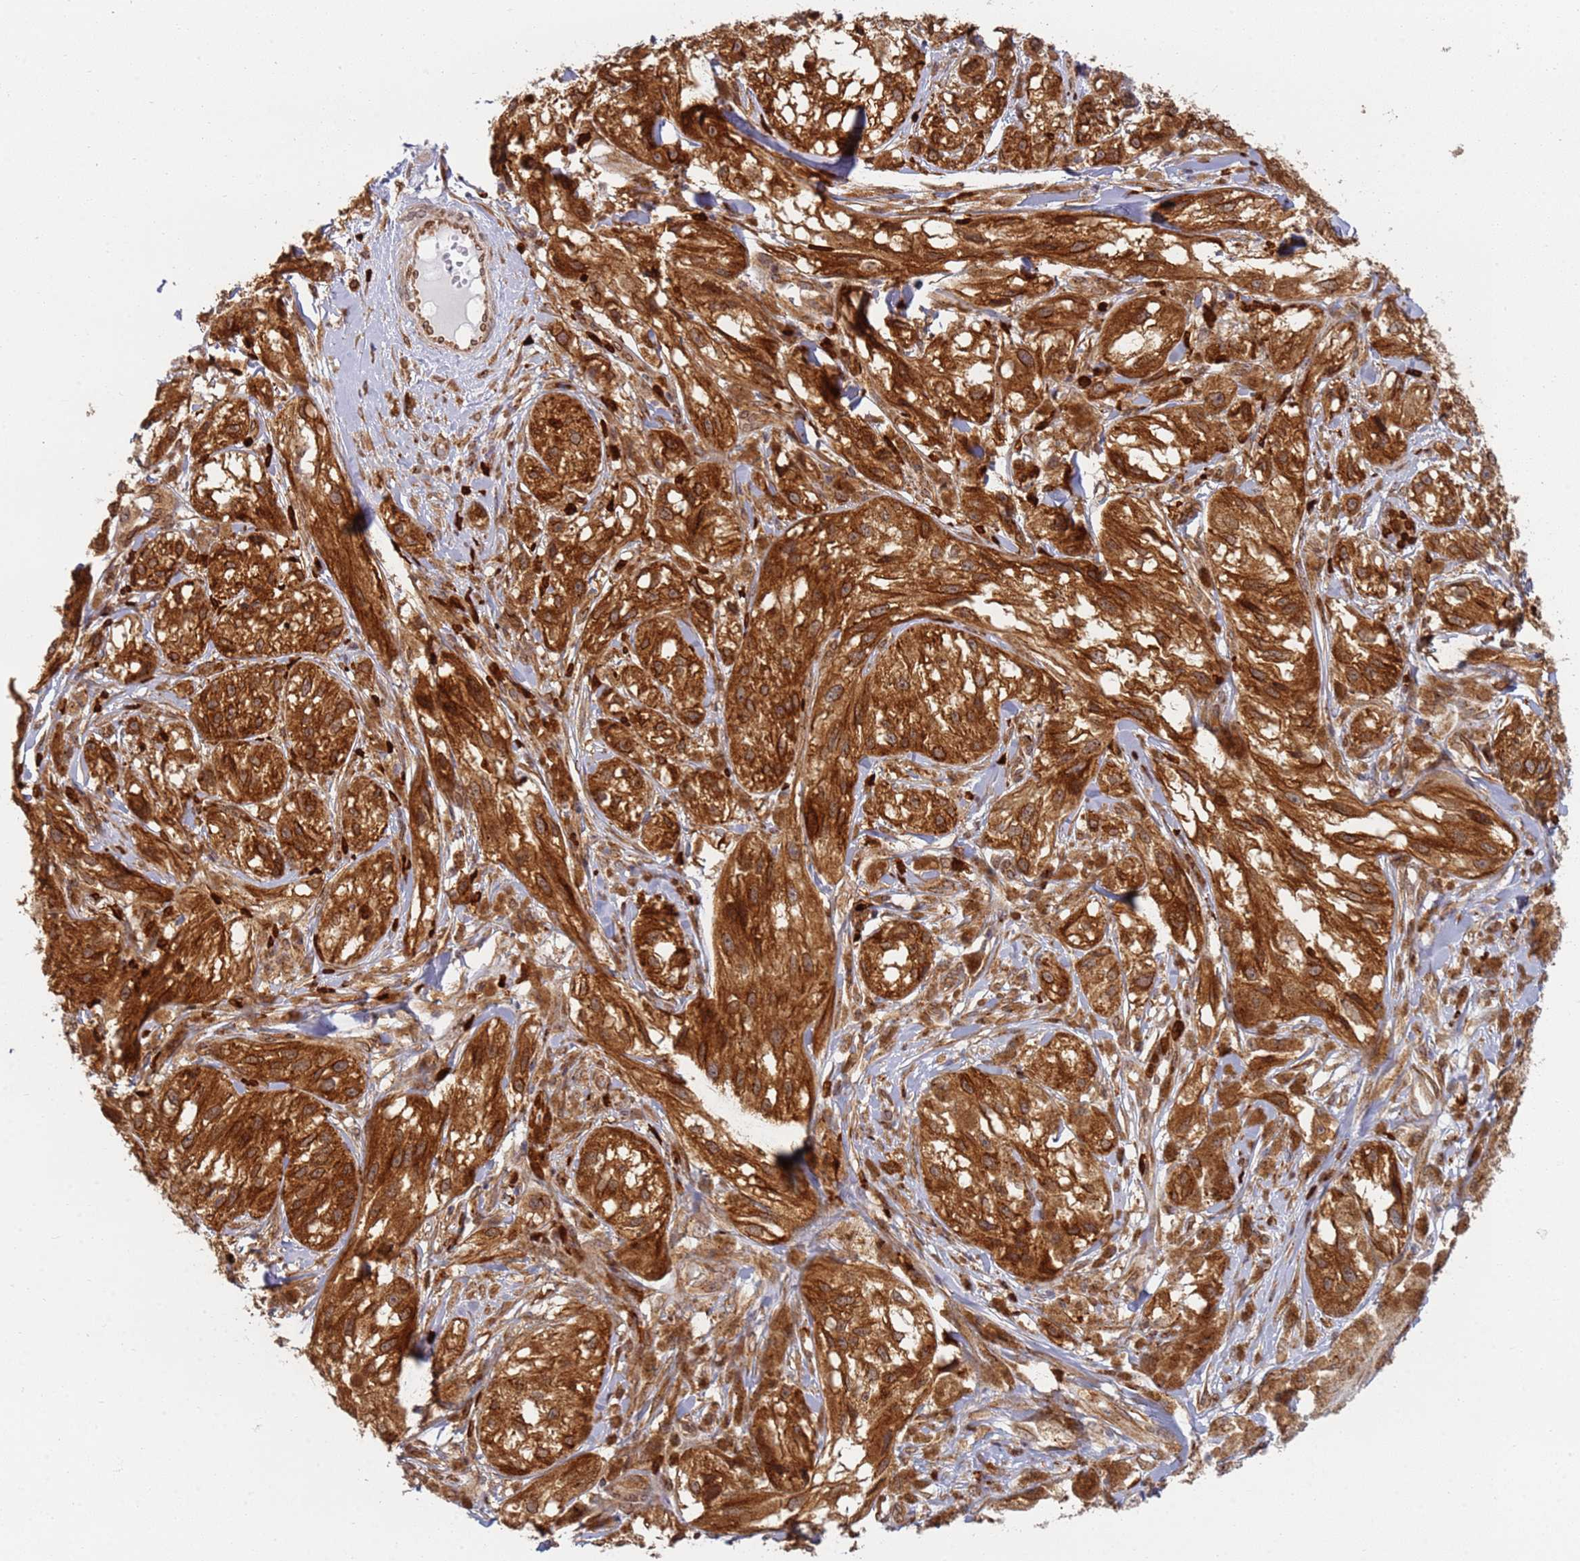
{"staining": {"intensity": "strong", "quantity": ">75%", "location": "cytoplasmic/membranous"}, "tissue": "melanoma", "cell_type": "Tumor cells", "image_type": "cancer", "snomed": [{"axis": "morphology", "description": "Malignant melanoma, NOS"}, {"axis": "topography", "description": "Skin"}], "caption": "This is an image of immunohistochemistry staining of melanoma, which shows strong positivity in the cytoplasmic/membranous of tumor cells.", "gene": "CEP170", "patient": {"sex": "male", "age": 88}}